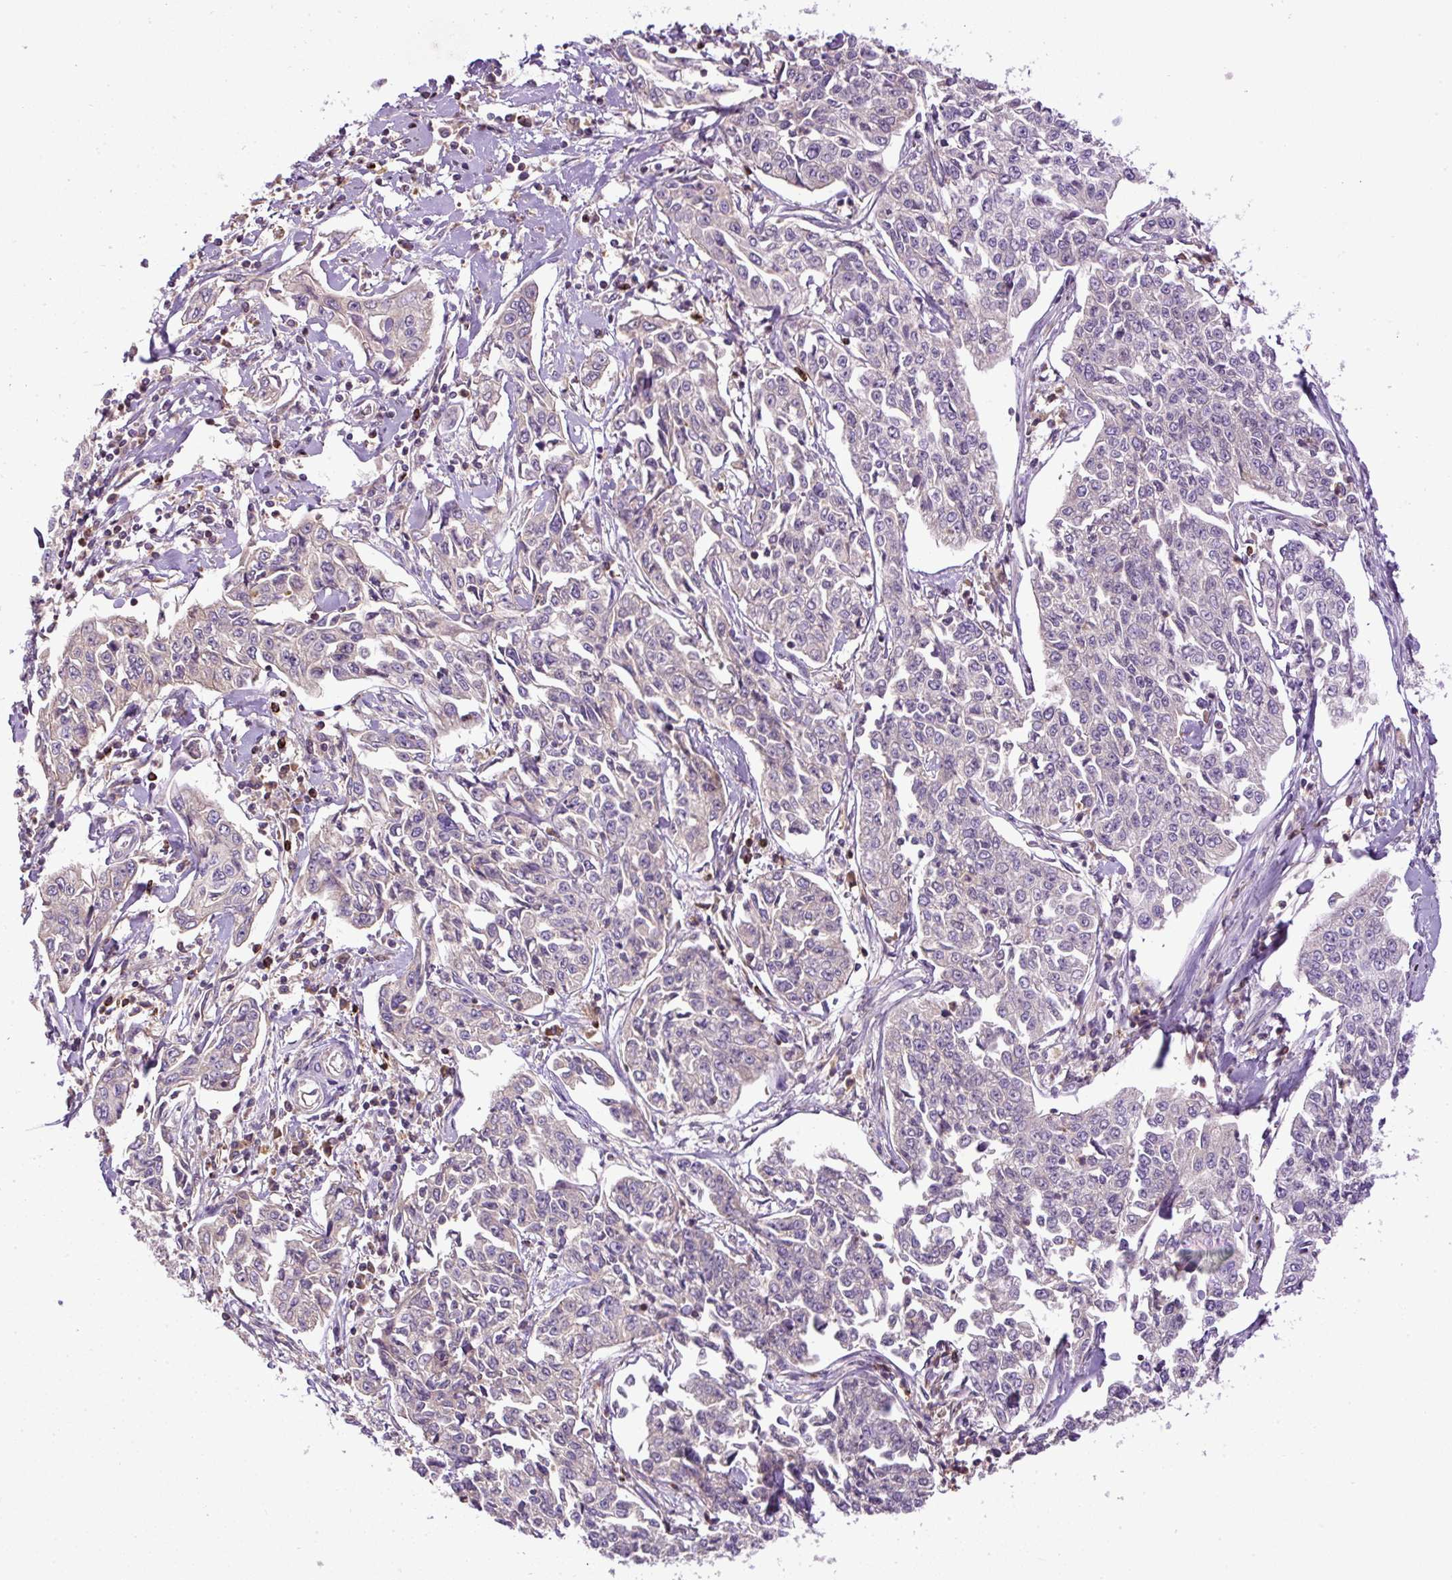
{"staining": {"intensity": "negative", "quantity": "none", "location": "none"}, "tissue": "cervical cancer", "cell_type": "Tumor cells", "image_type": "cancer", "snomed": [{"axis": "morphology", "description": "Squamous cell carcinoma, NOS"}, {"axis": "topography", "description": "Cervix"}], "caption": "DAB immunohistochemical staining of human cervical cancer shows no significant expression in tumor cells. (Brightfield microscopy of DAB (3,3'-diaminobenzidine) immunohistochemistry (IHC) at high magnification).", "gene": "CXCL13", "patient": {"sex": "female", "age": 35}}